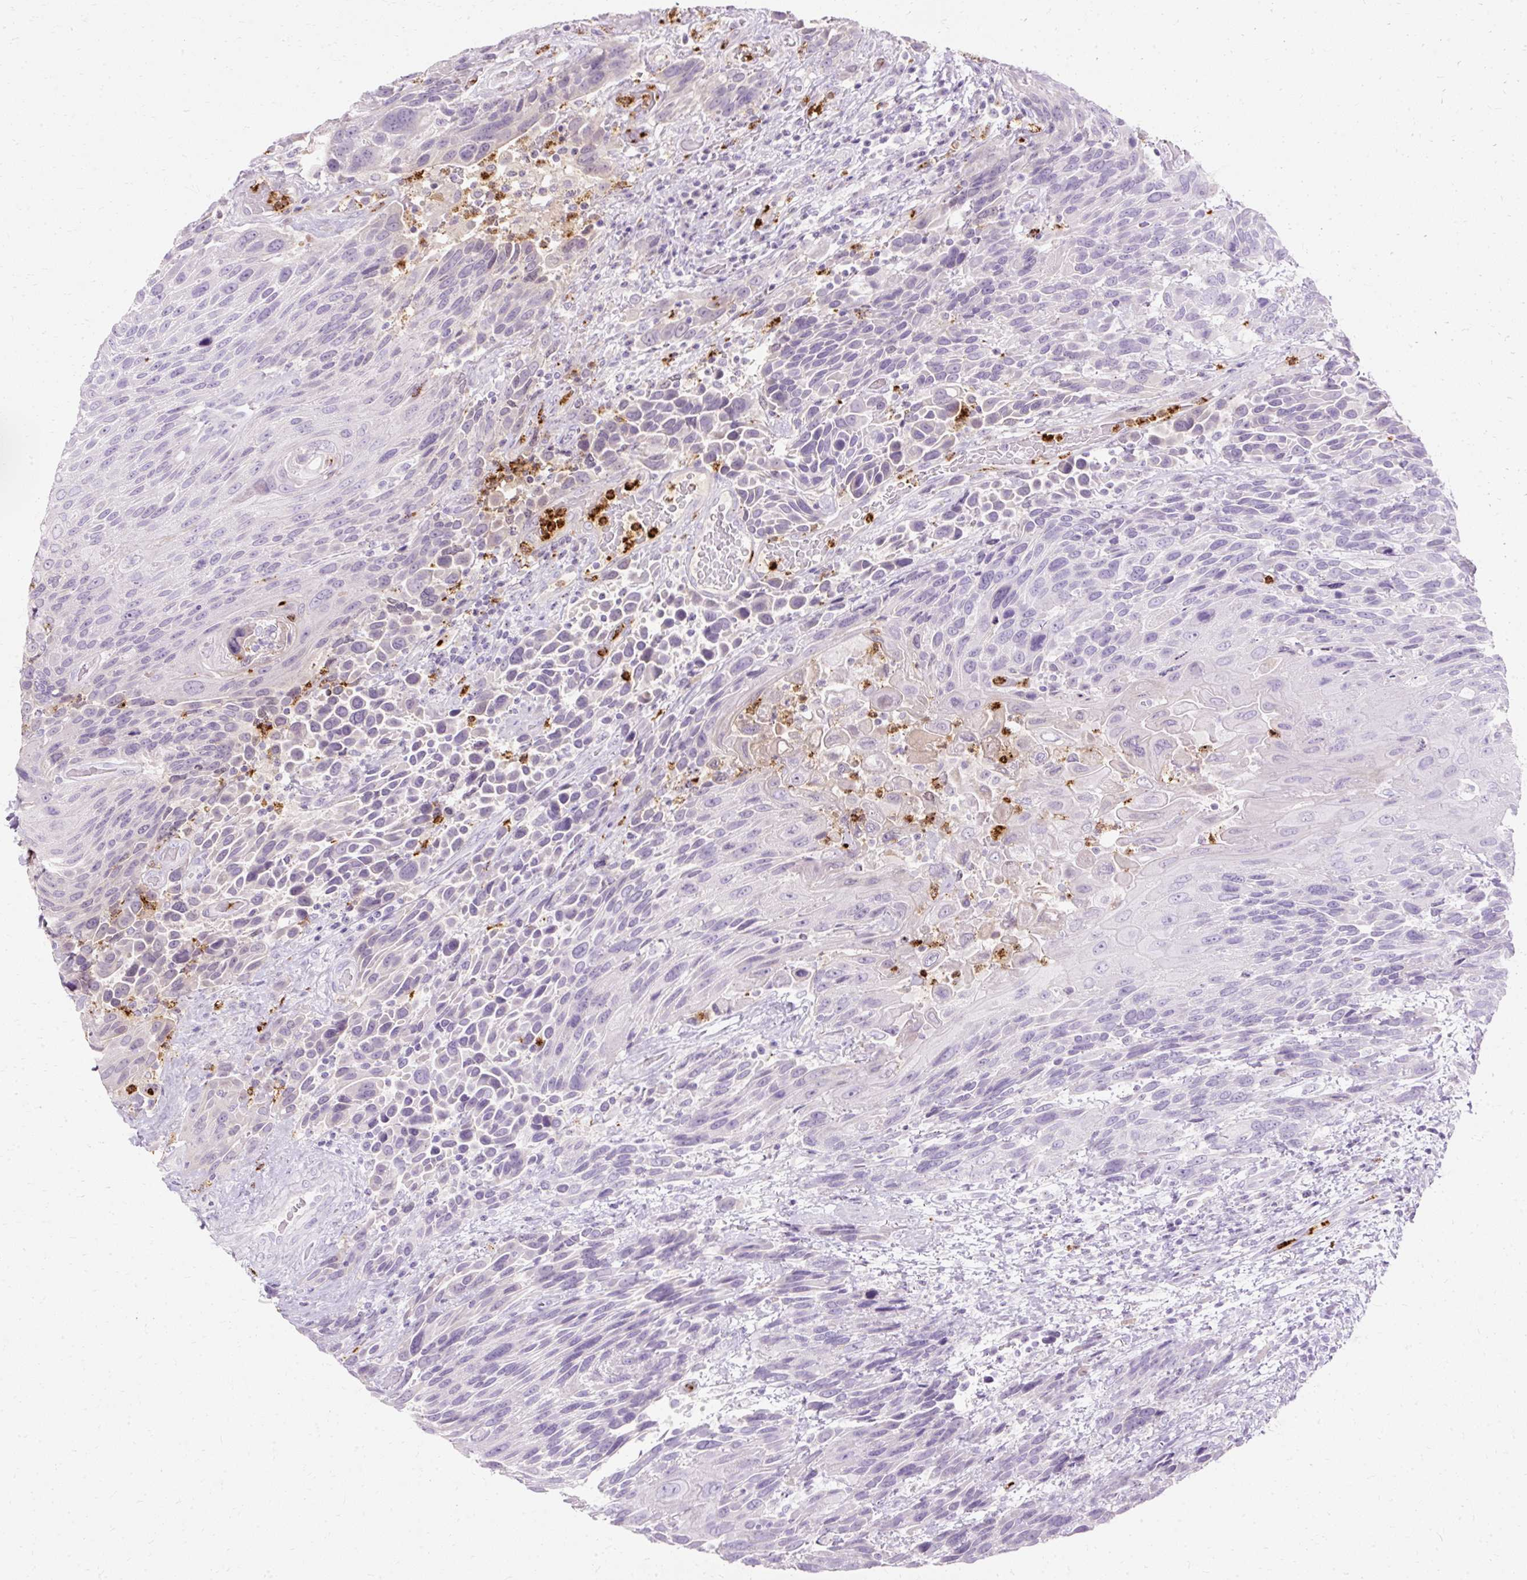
{"staining": {"intensity": "negative", "quantity": "none", "location": "none"}, "tissue": "urothelial cancer", "cell_type": "Tumor cells", "image_type": "cancer", "snomed": [{"axis": "morphology", "description": "Urothelial carcinoma, High grade"}, {"axis": "topography", "description": "Urinary bladder"}], "caption": "Immunohistochemical staining of human urothelial carcinoma (high-grade) shows no significant positivity in tumor cells.", "gene": "DEFA1", "patient": {"sex": "female", "age": 70}}